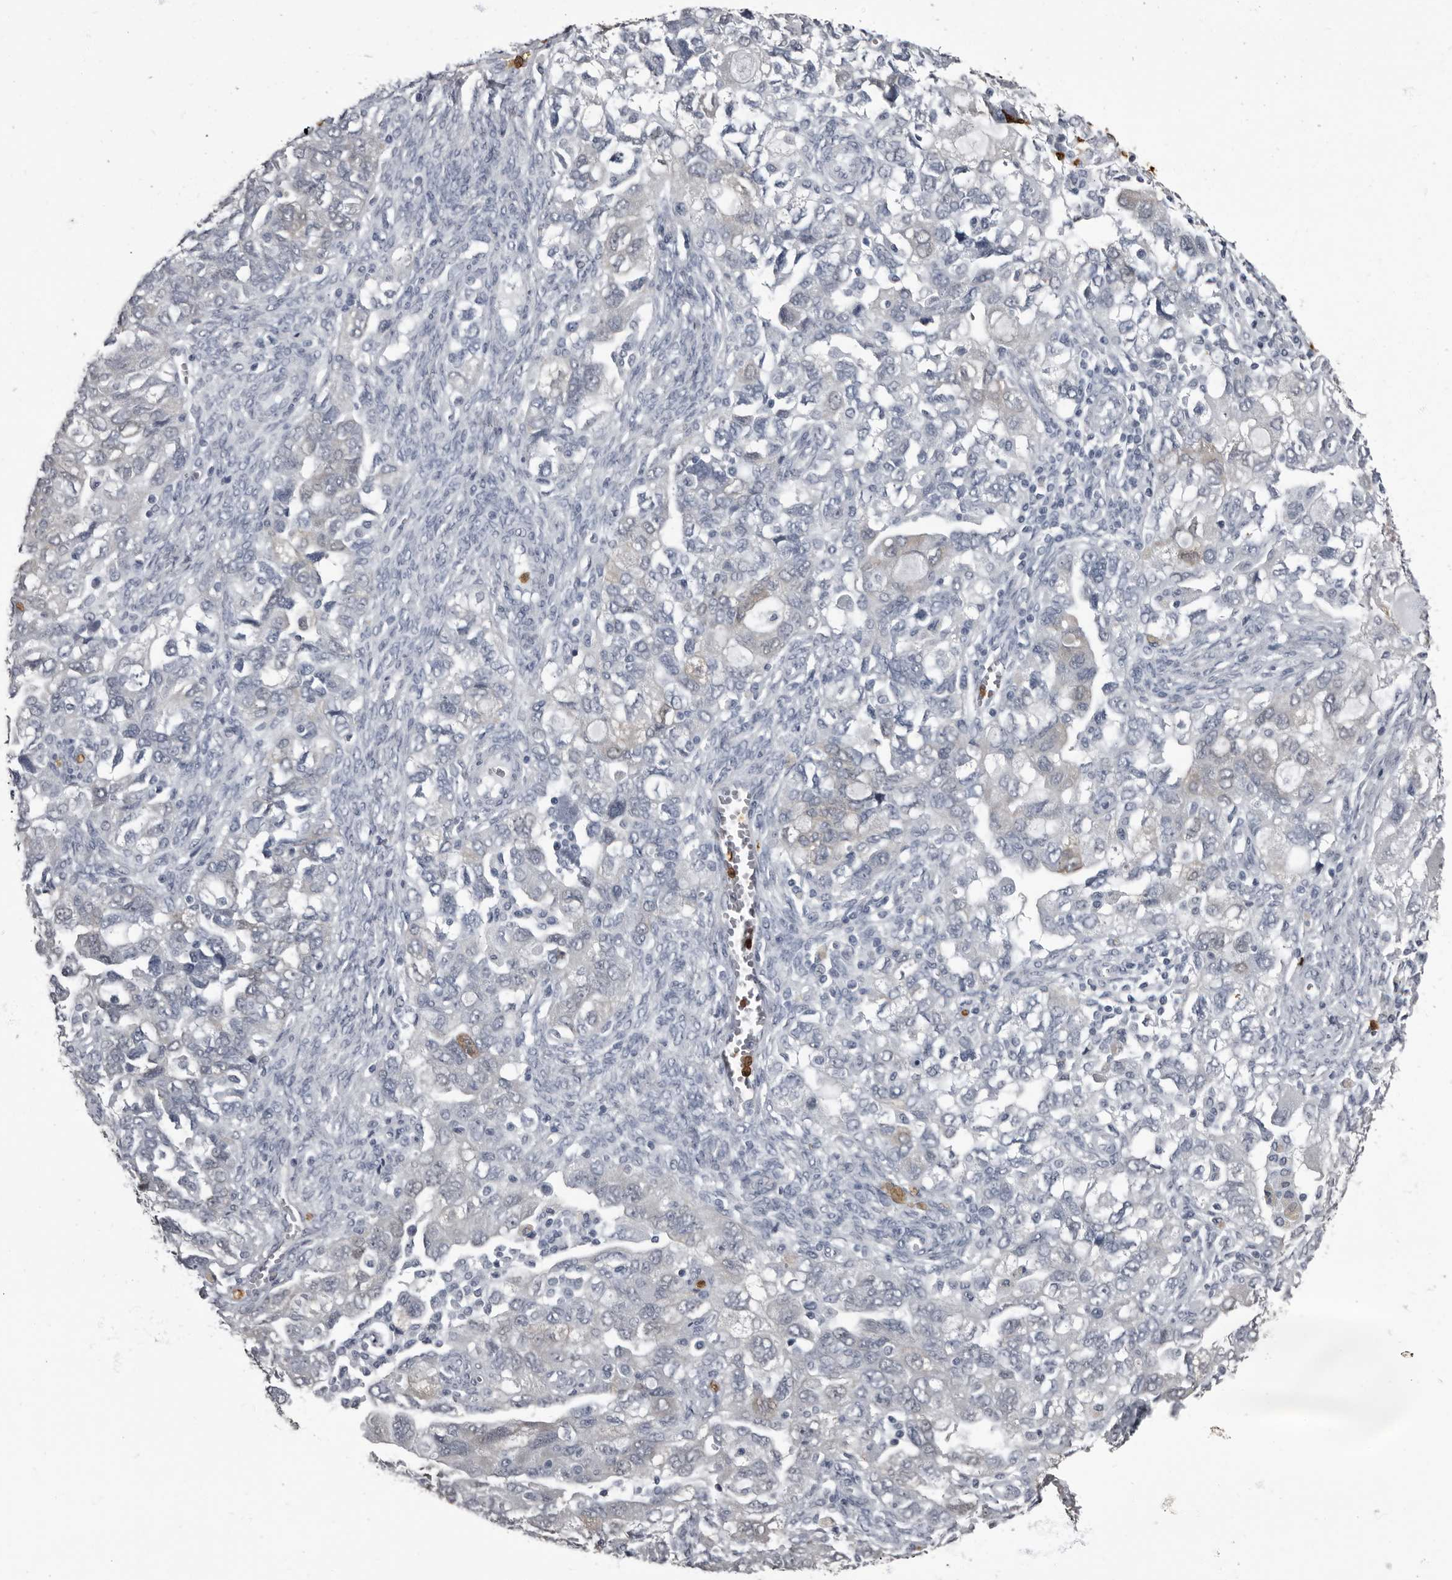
{"staining": {"intensity": "negative", "quantity": "none", "location": "none"}, "tissue": "ovarian cancer", "cell_type": "Tumor cells", "image_type": "cancer", "snomed": [{"axis": "morphology", "description": "Carcinoma, NOS"}, {"axis": "morphology", "description": "Cystadenocarcinoma, serous, NOS"}, {"axis": "topography", "description": "Ovary"}], "caption": "Immunohistochemical staining of human ovarian cancer (carcinoma) reveals no significant staining in tumor cells.", "gene": "TPD52L1", "patient": {"sex": "female", "age": 69}}